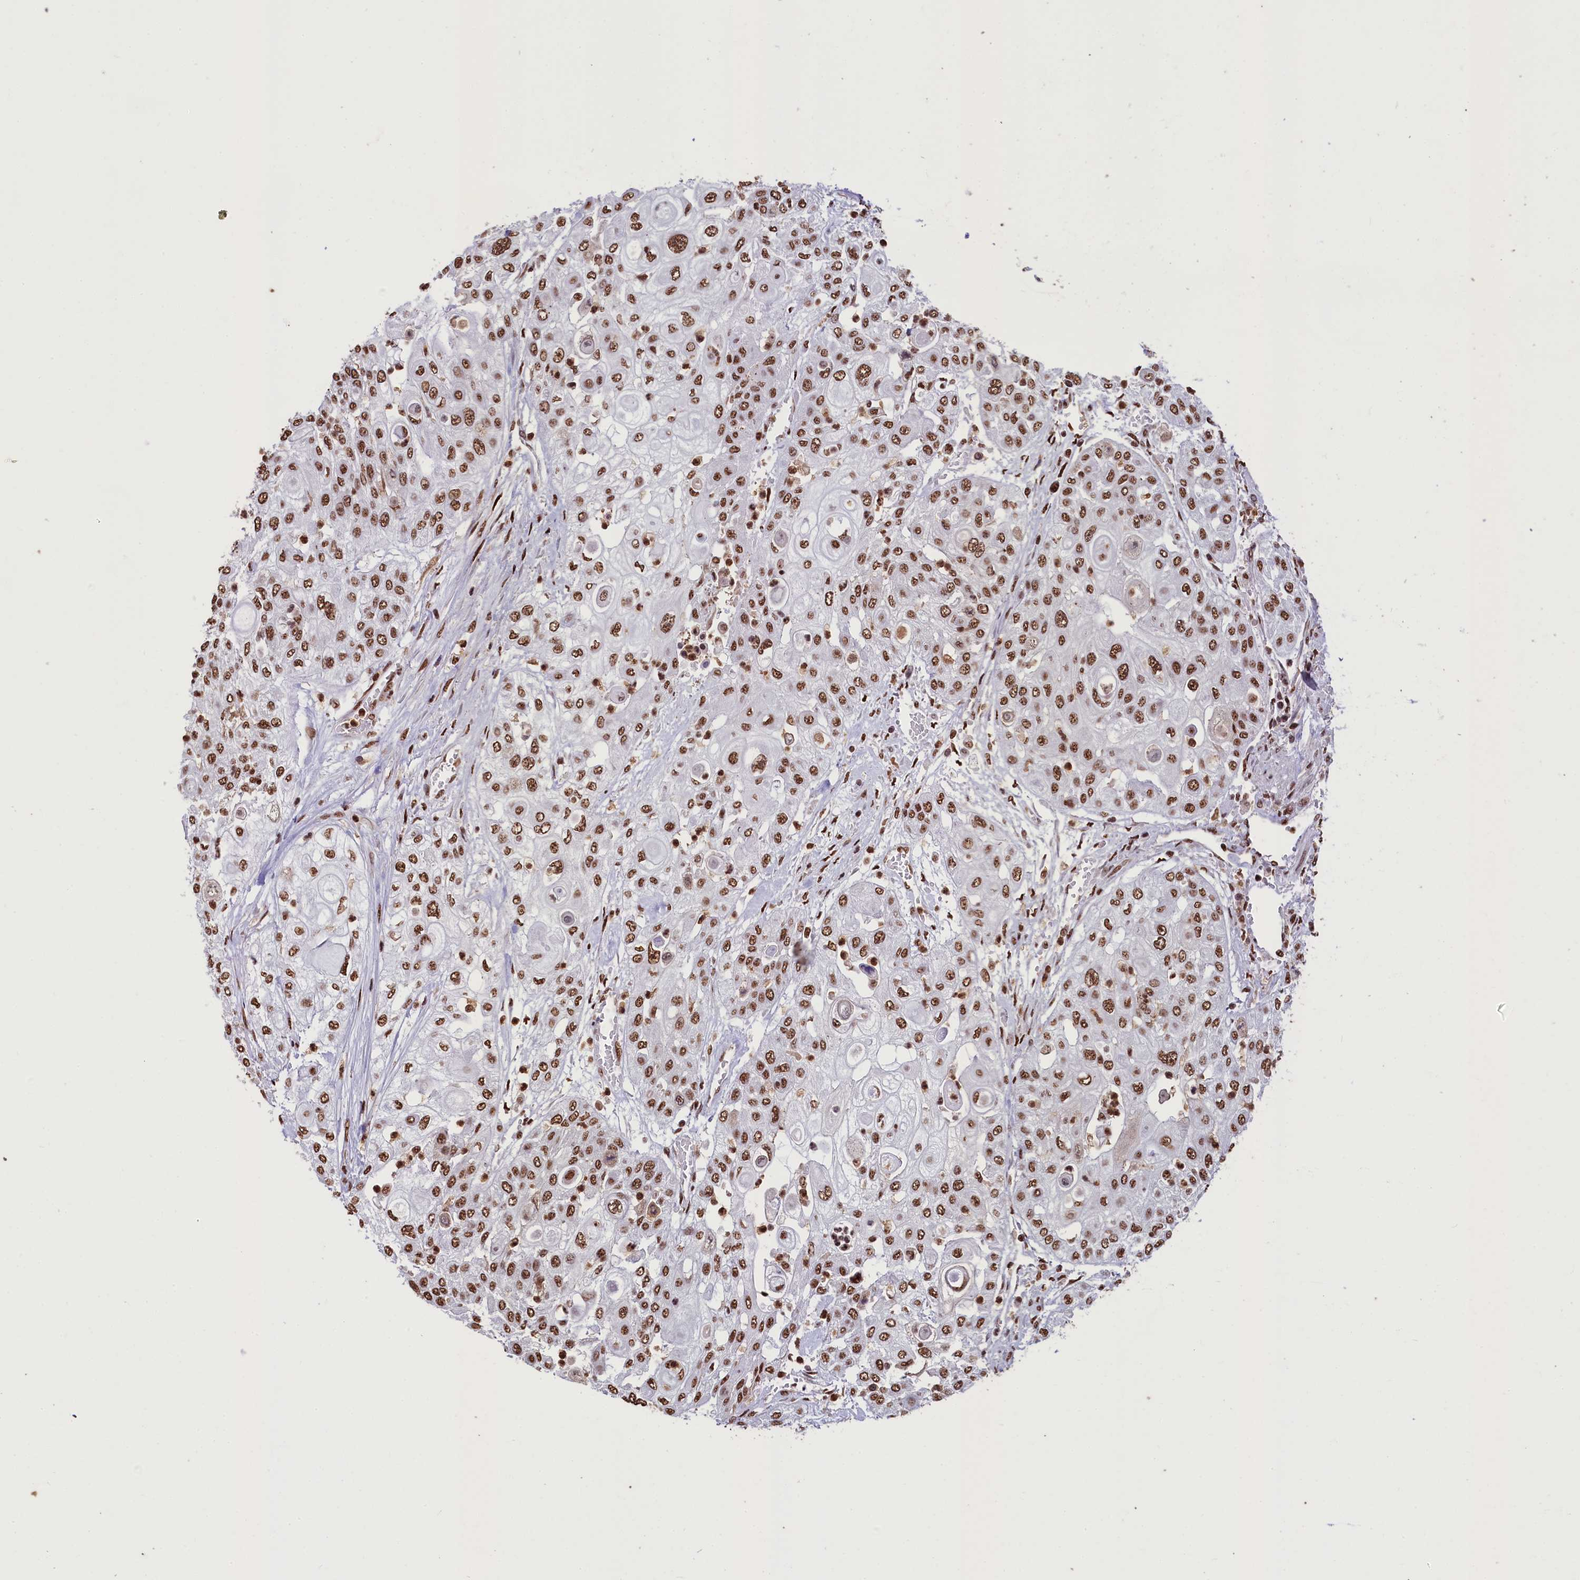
{"staining": {"intensity": "strong", "quantity": ">75%", "location": "nuclear"}, "tissue": "urothelial cancer", "cell_type": "Tumor cells", "image_type": "cancer", "snomed": [{"axis": "morphology", "description": "Urothelial carcinoma, High grade"}, {"axis": "topography", "description": "Urinary bladder"}], "caption": "IHC staining of urothelial carcinoma (high-grade), which exhibits high levels of strong nuclear staining in about >75% of tumor cells indicating strong nuclear protein expression. The staining was performed using DAB (3,3'-diaminobenzidine) (brown) for protein detection and nuclei were counterstained in hematoxylin (blue).", "gene": "SNRPD2", "patient": {"sex": "female", "age": 79}}